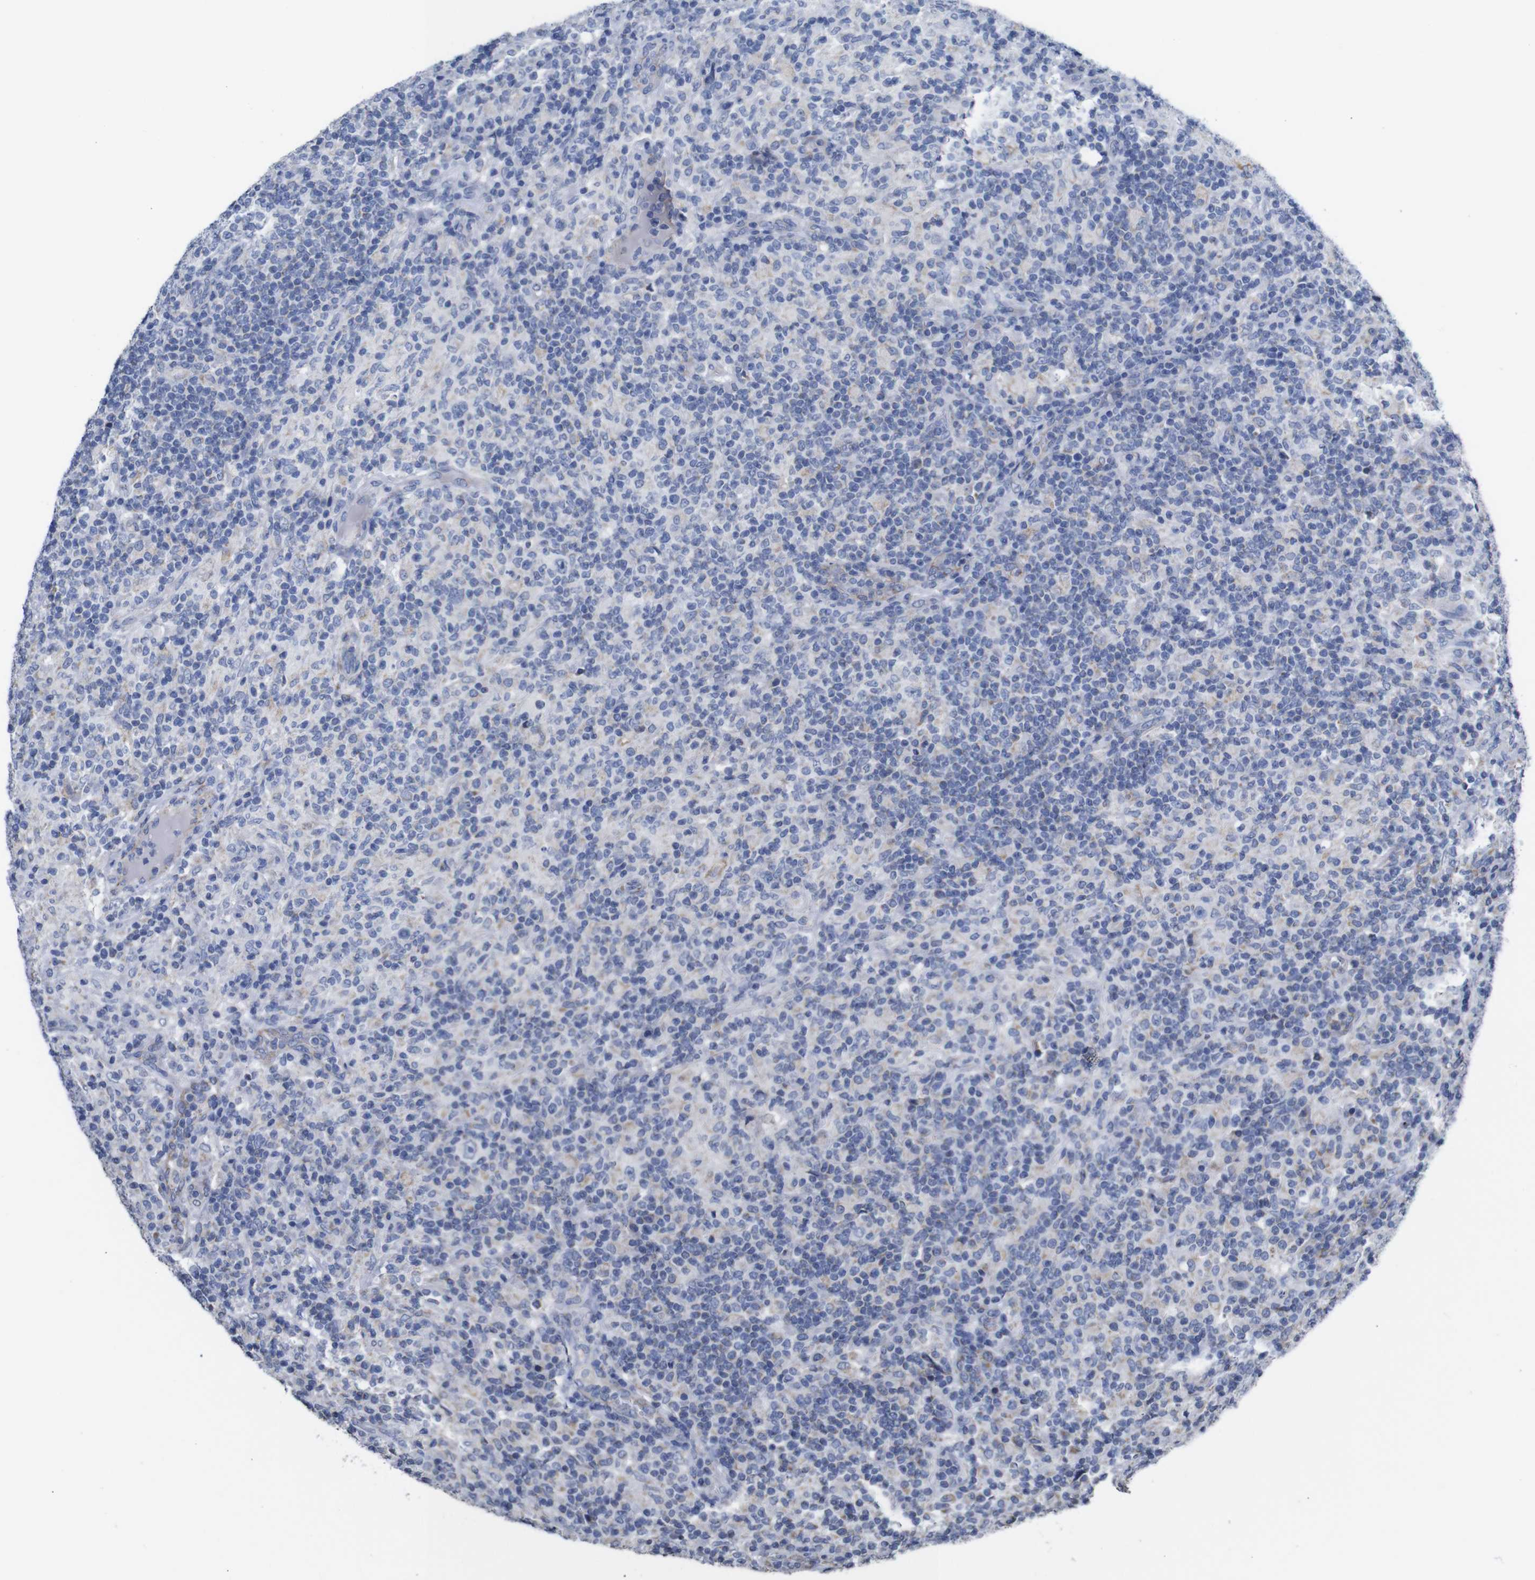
{"staining": {"intensity": "negative", "quantity": "none", "location": "none"}, "tissue": "lymphoma", "cell_type": "Tumor cells", "image_type": "cancer", "snomed": [{"axis": "morphology", "description": "Hodgkin's disease, NOS"}, {"axis": "topography", "description": "Lymph node"}], "caption": "High power microscopy image of an immunohistochemistry (IHC) photomicrograph of lymphoma, revealing no significant staining in tumor cells.", "gene": "MAOA", "patient": {"sex": "male", "age": 70}}